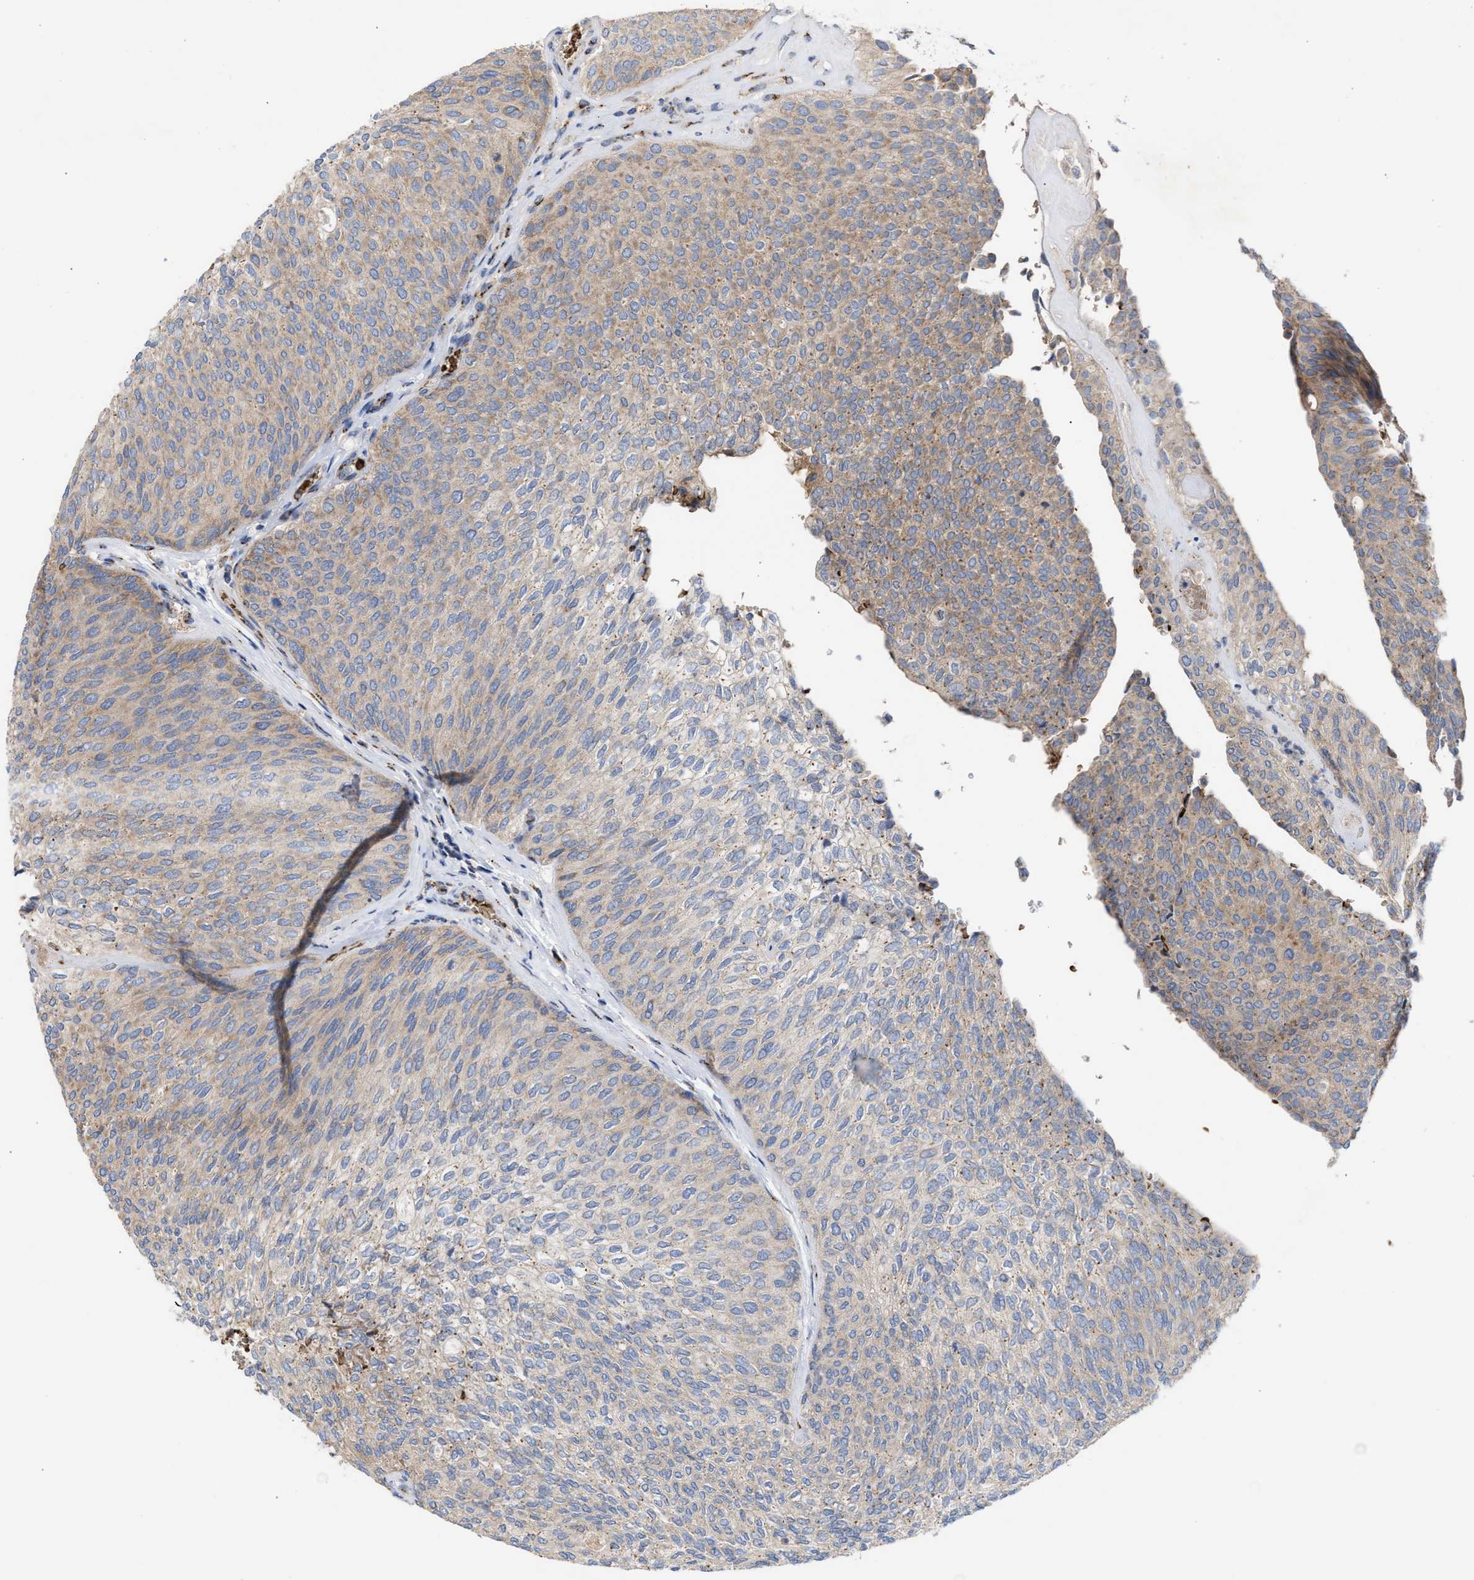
{"staining": {"intensity": "weak", "quantity": "25%-75%", "location": "cytoplasmic/membranous"}, "tissue": "urothelial cancer", "cell_type": "Tumor cells", "image_type": "cancer", "snomed": [{"axis": "morphology", "description": "Urothelial carcinoma, Low grade"}, {"axis": "topography", "description": "Urinary bladder"}], "caption": "The image demonstrates a brown stain indicating the presence of a protein in the cytoplasmic/membranous of tumor cells in urothelial carcinoma (low-grade).", "gene": "CCL2", "patient": {"sex": "female", "age": 79}}